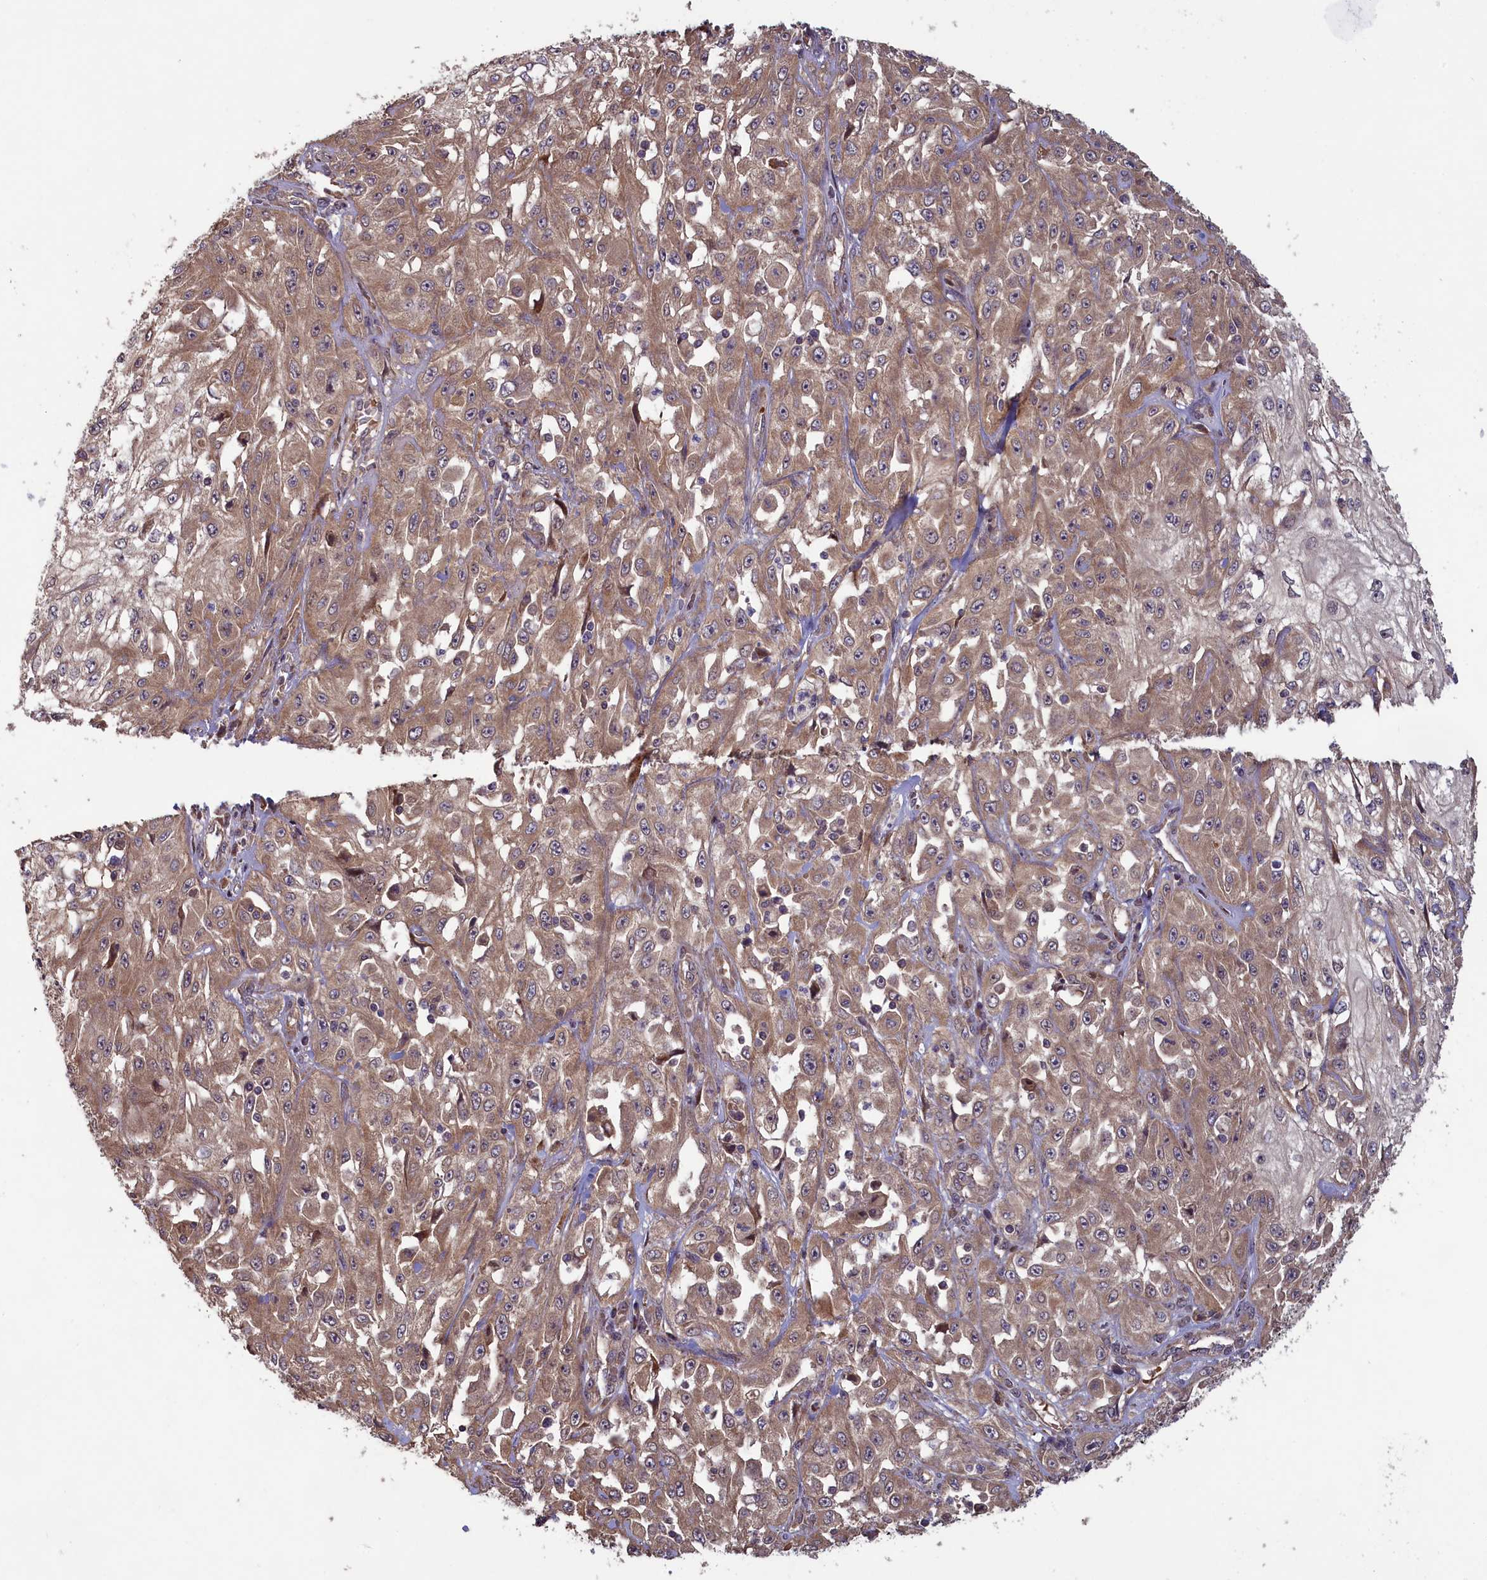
{"staining": {"intensity": "moderate", "quantity": "25%-75%", "location": "cytoplasmic/membranous"}, "tissue": "skin cancer", "cell_type": "Tumor cells", "image_type": "cancer", "snomed": [{"axis": "morphology", "description": "Squamous cell carcinoma, NOS"}, {"axis": "morphology", "description": "Squamous cell carcinoma, metastatic, NOS"}, {"axis": "topography", "description": "Skin"}, {"axis": "topography", "description": "Lymph node"}], "caption": "Immunohistochemical staining of human skin cancer demonstrates medium levels of moderate cytoplasmic/membranous positivity in approximately 25%-75% of tumor cells.", "gene": "CIAO2B", "patient": {"sex": "male", "age": 75}}